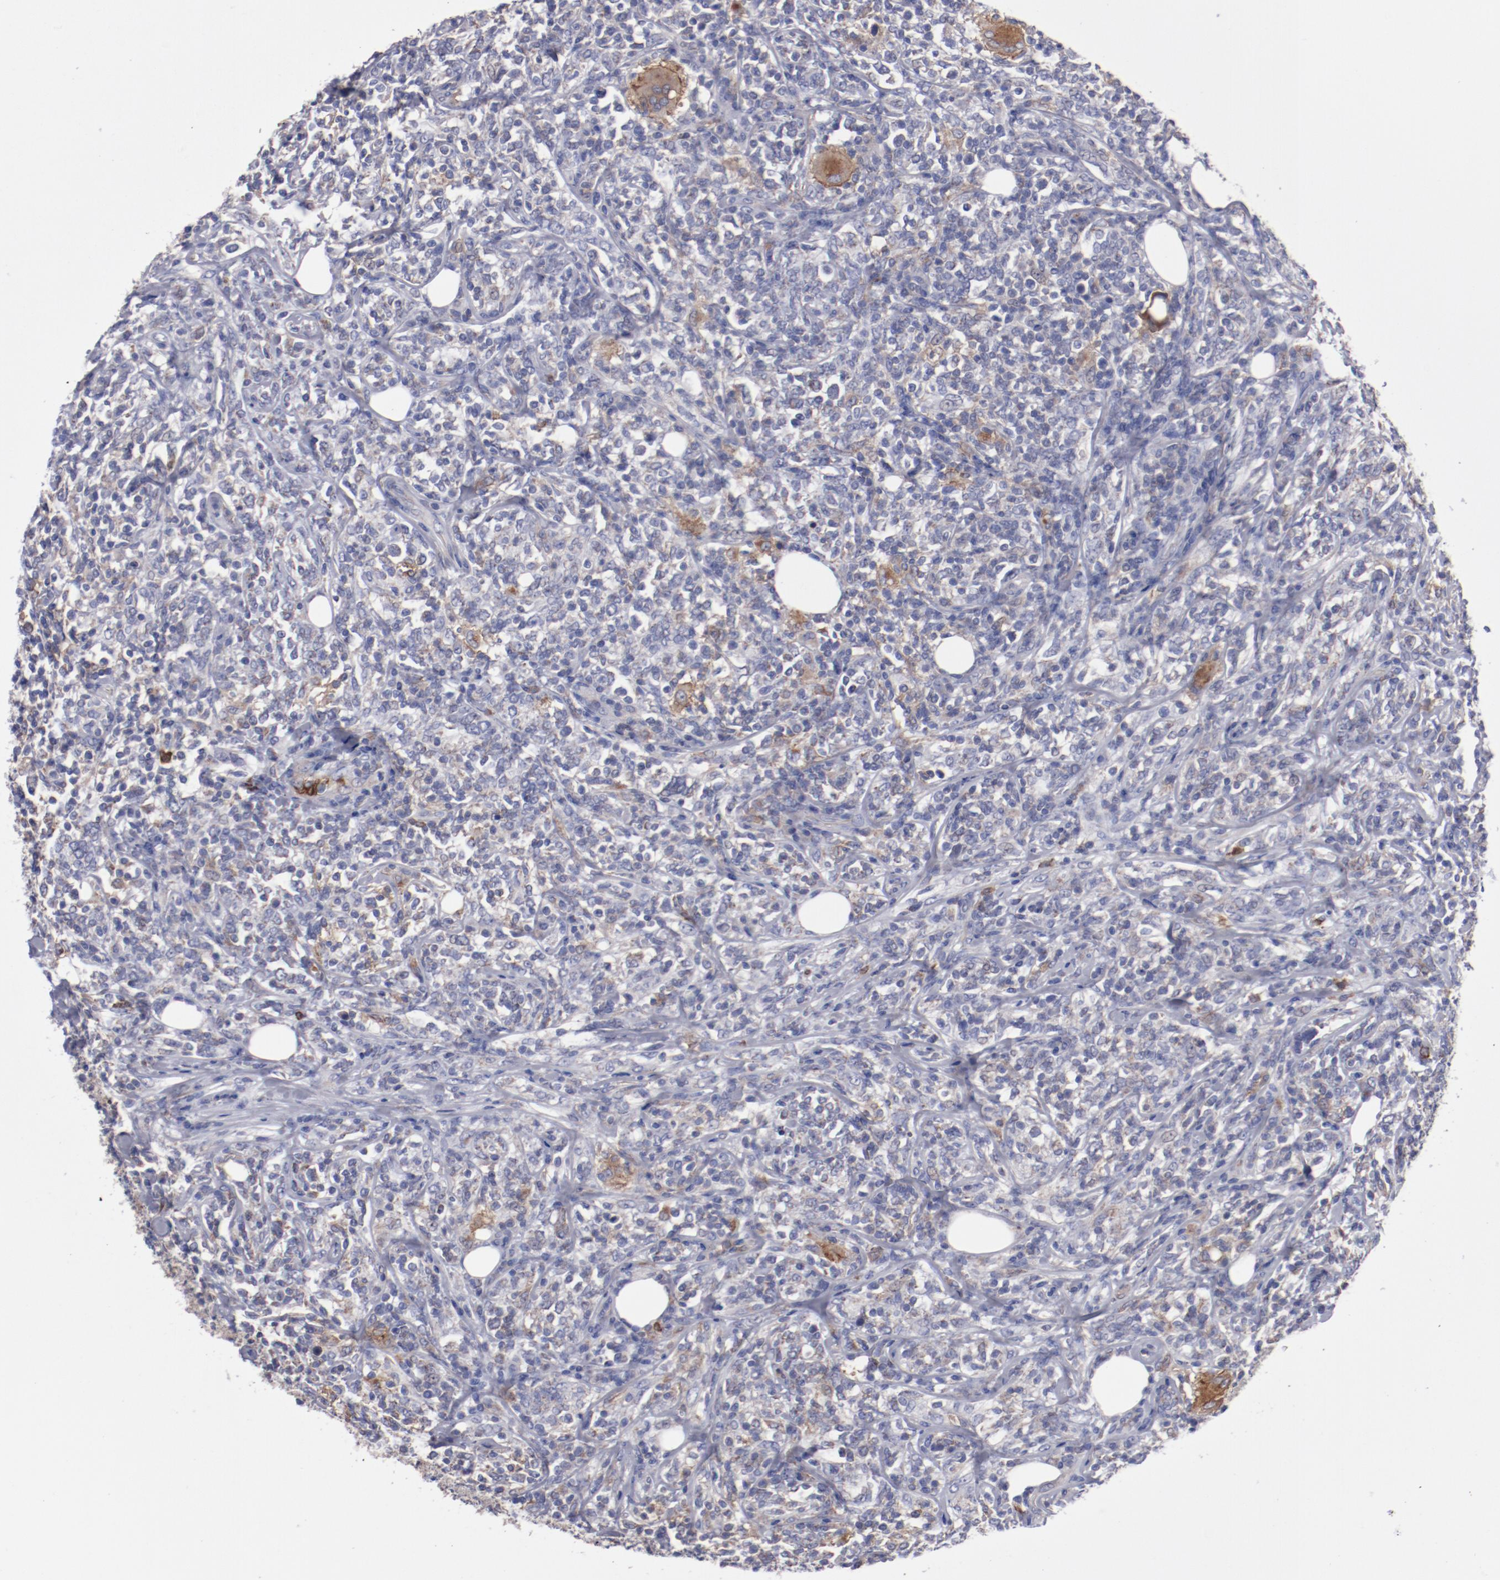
{"staining": {"intensity": "moderate", "quantity": "<25%", "location": "cytoplasmic/membranous"}, "tissue": "lymphoma", "cell_type": "Tumor cells", "image_type": "cancer", "snomed": [{"axis": "morphology", "description": "Malignant lymphoma, non-Hodgkin's type, High grade"}, {"axis": "topography", "description": "Lymph node"}], "caption": "Human high-grade malignant lymphoma, non-Hodgkin's type stained with a protein marker shows moderate staining in tumor cells.", "gene": "FGR", "patient": {"sex": "female", "age": 84}}